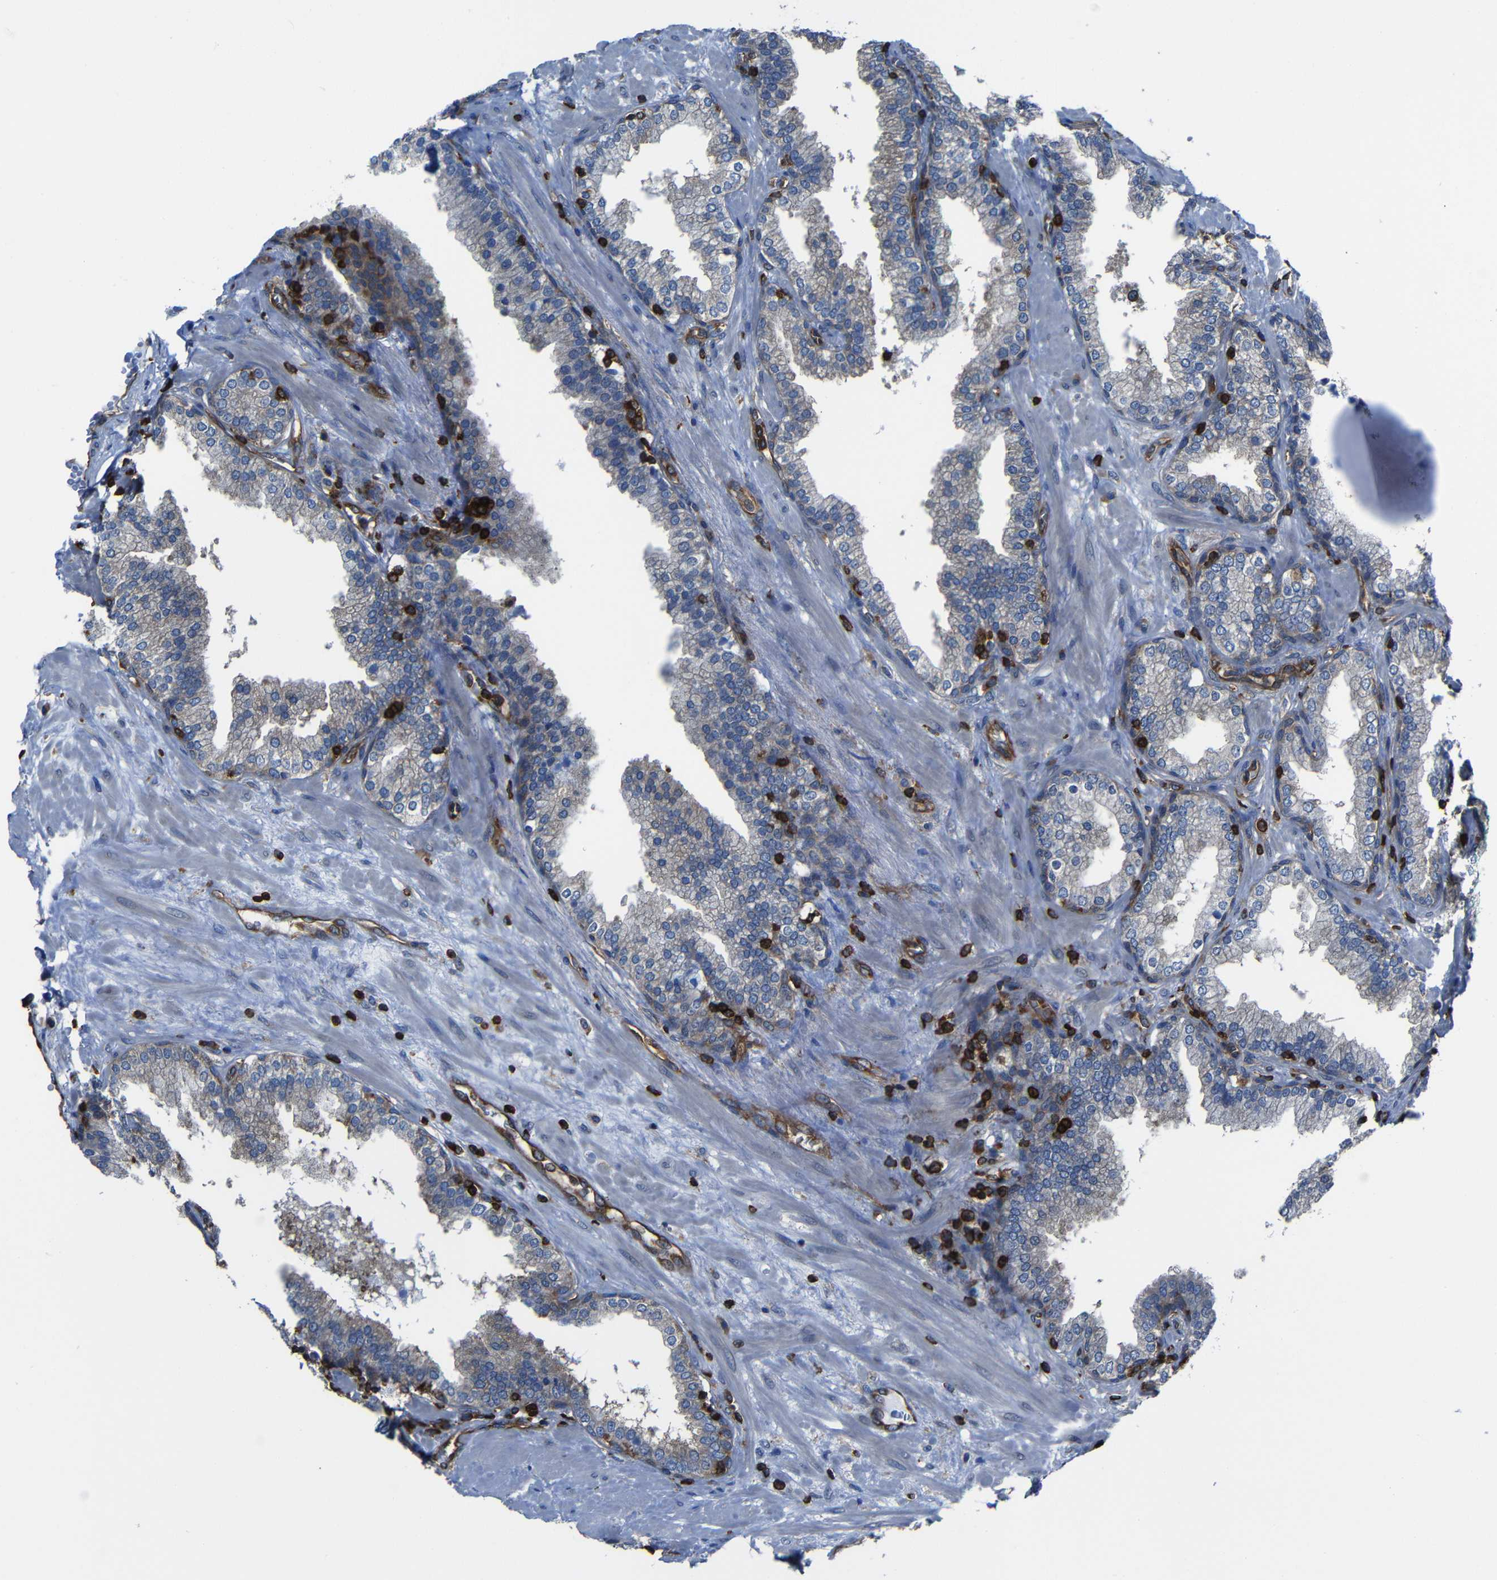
{"staining": {"intensity": "moderate", "quantity": "<25%", "location": "cytoplasmic/membranous"}, "tissue": "prostate", "cell_type": "Glandular cells", "image_type": "normal", "snomed": [{"axis": "morphology", "description": "Normal tissue, NOS"}, {"axis": "topography", "description": "Prostate"}], "caption": "IHC (DAB (3,3'-diaminobenzidine)) staining of unremarkable prostate demonstrates moderate cytoplasmic/membranous protein positivity in about <25% of glandular cells. (DAB (3,3'-diaminobenzidine) = brown stain, brightfield microscopy at high magnification).", "gene": "ARHGEF1", "patient": {"sex": "male", "age": 51}}